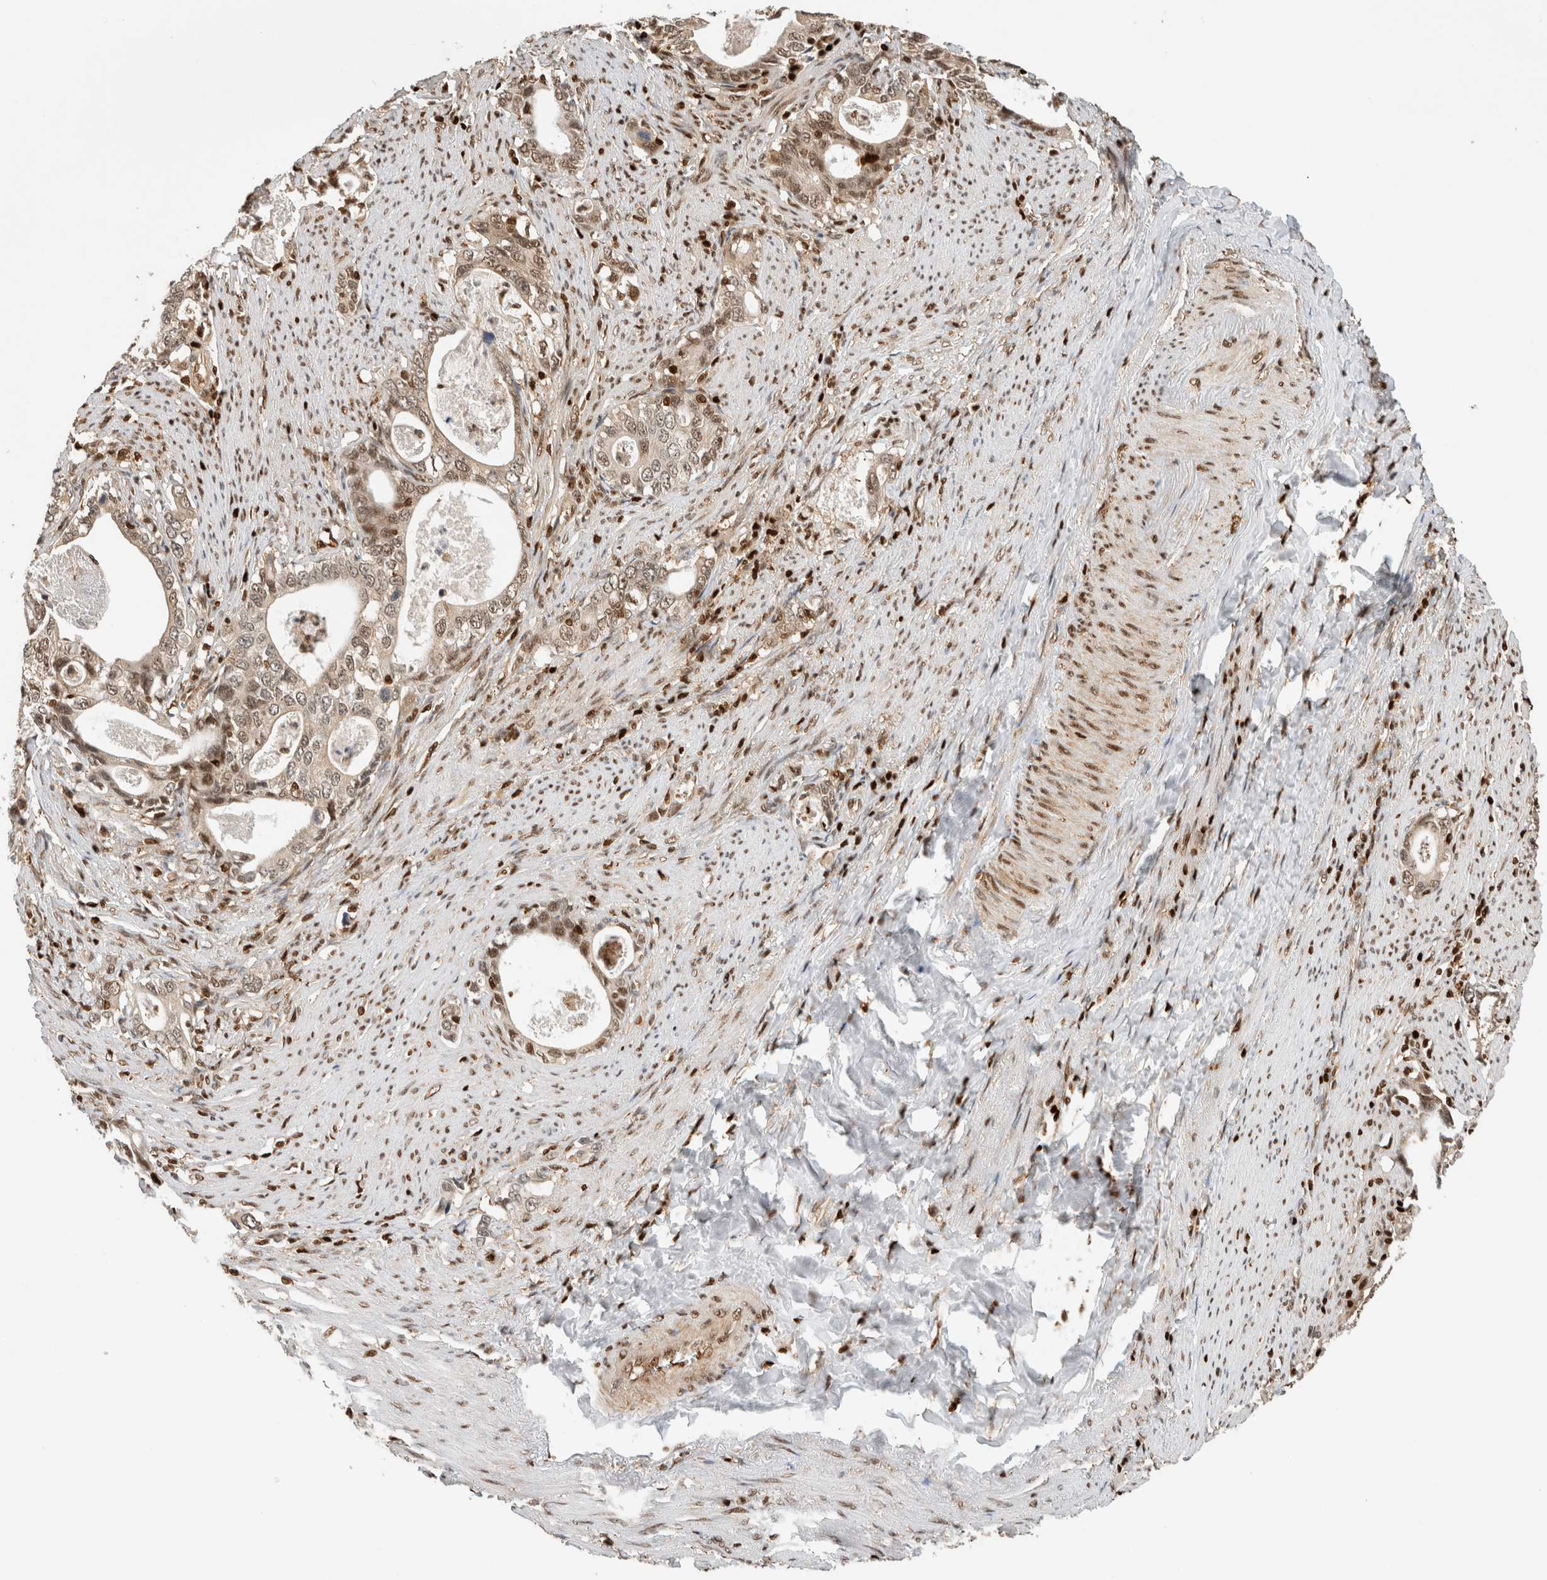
{"staining": {"intensity": "moderate", "quantity": ">75%", "location": "nuclear"}, "tissue": "stomach cancer", "cell_type": "Tumor cells", "image_type": "cancer", "snomed": [{"axis": "morphology", "description": "Adenocarcinoma, NOS"}, {"axis": "topography", "description": "Stomach, lower"}], "caption": "Adenocarcinoma (stomach) tissue shows moderate nuclear positivity in about >75% of tumor cells", "gene": "SNRNP40", "patient": {"sex": "female", "age": 72}}